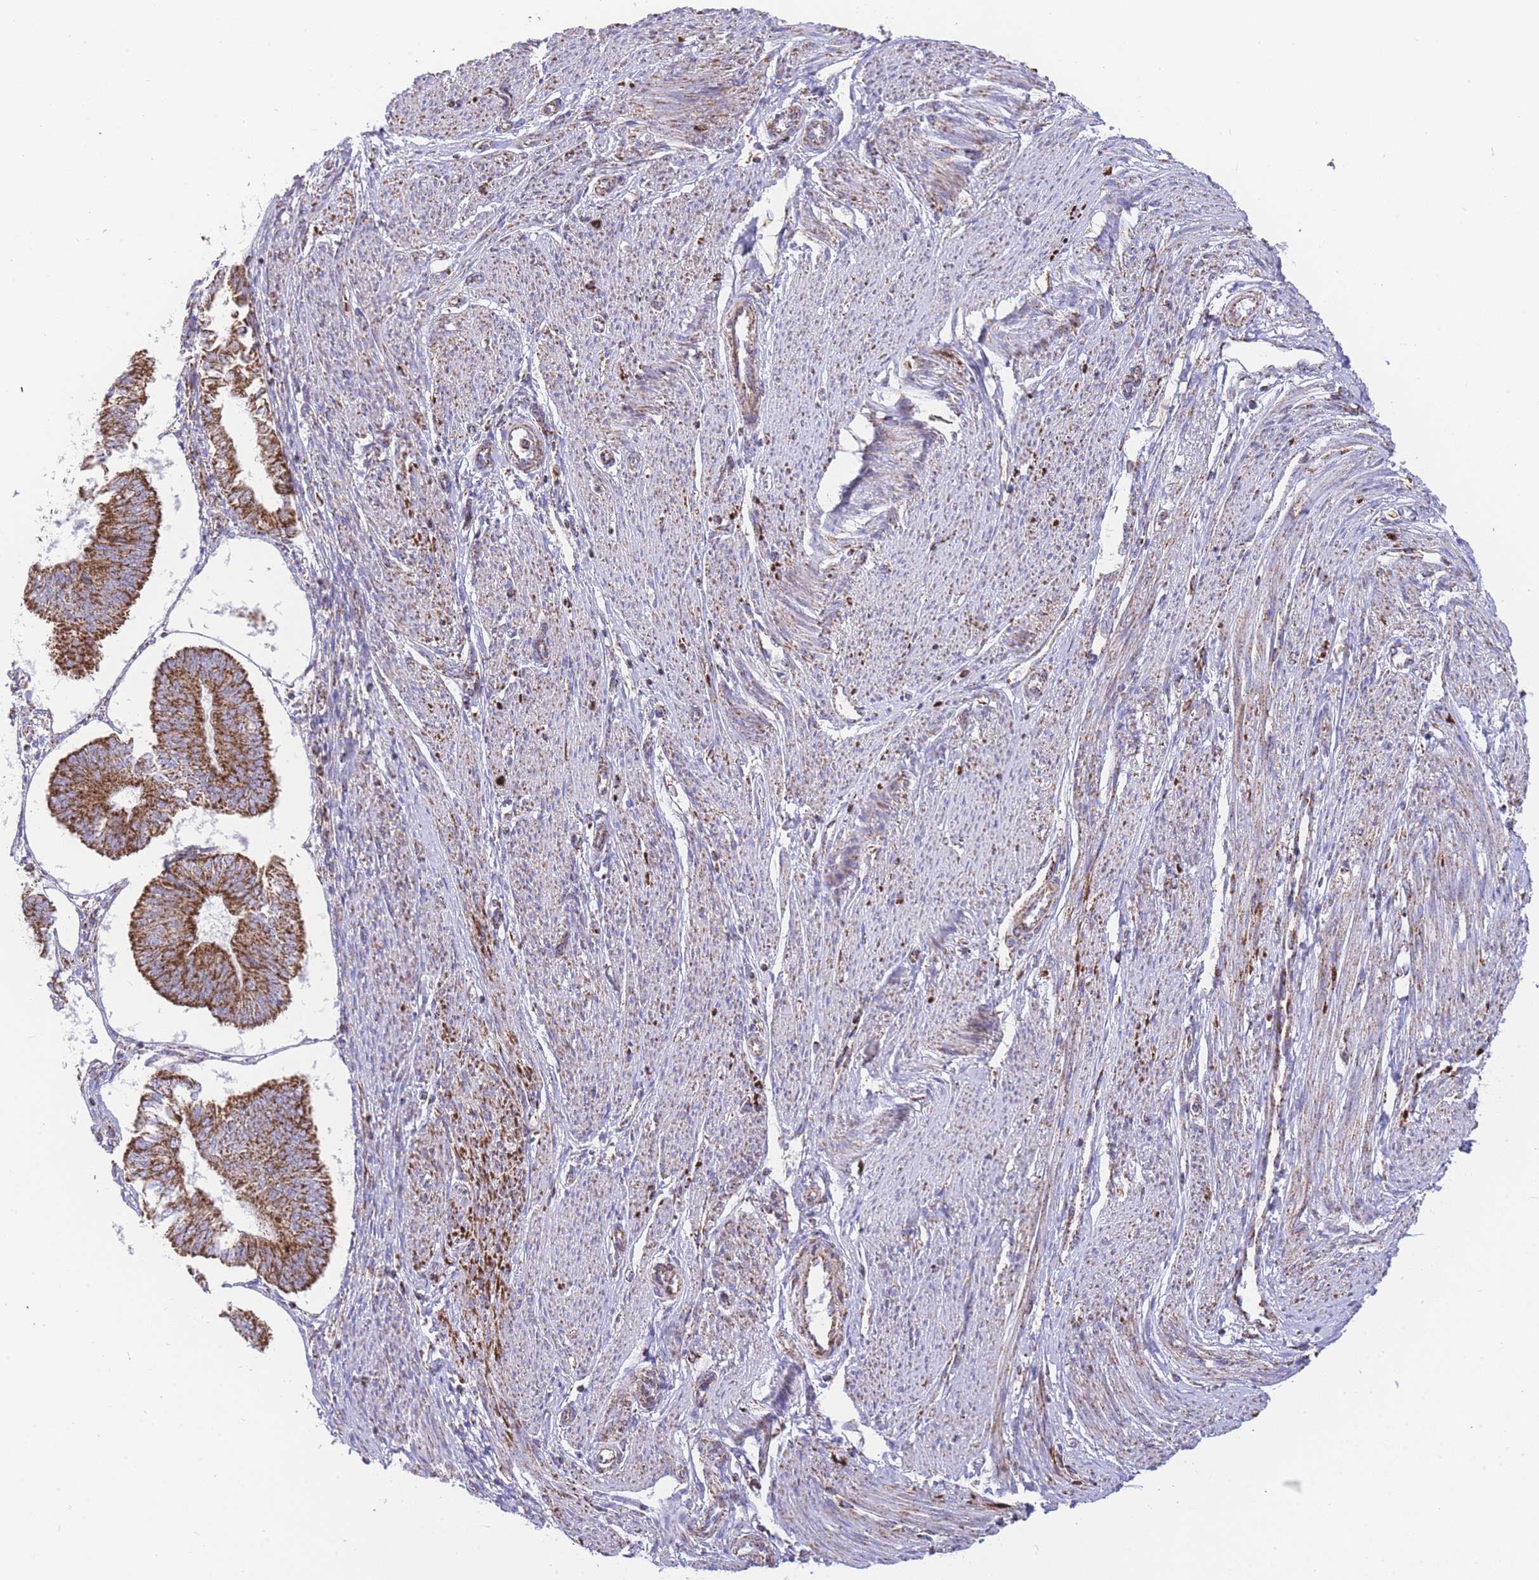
{"staining": {"intensity": "strong", "quantity": ">75%", "location": "cytoplasmic/membranous"}, "tissue": "endometrial cancer", "cell_type": "Tumor cells", "image_type": "cancer", "snomed": [{"axis": "morphology", "description": "Adenocarcinoma, NOS"}, {"axis": "topography", "description": "Endometrium"}], "caption": "Immunohistochemical staining of human endometrial cancer reveals high levels of strong cytoplasmic/membranous staining in approximately >75% of tumor cells.", "gene": "GSTM1", "patient": {"sex": "female", "age": 58}}